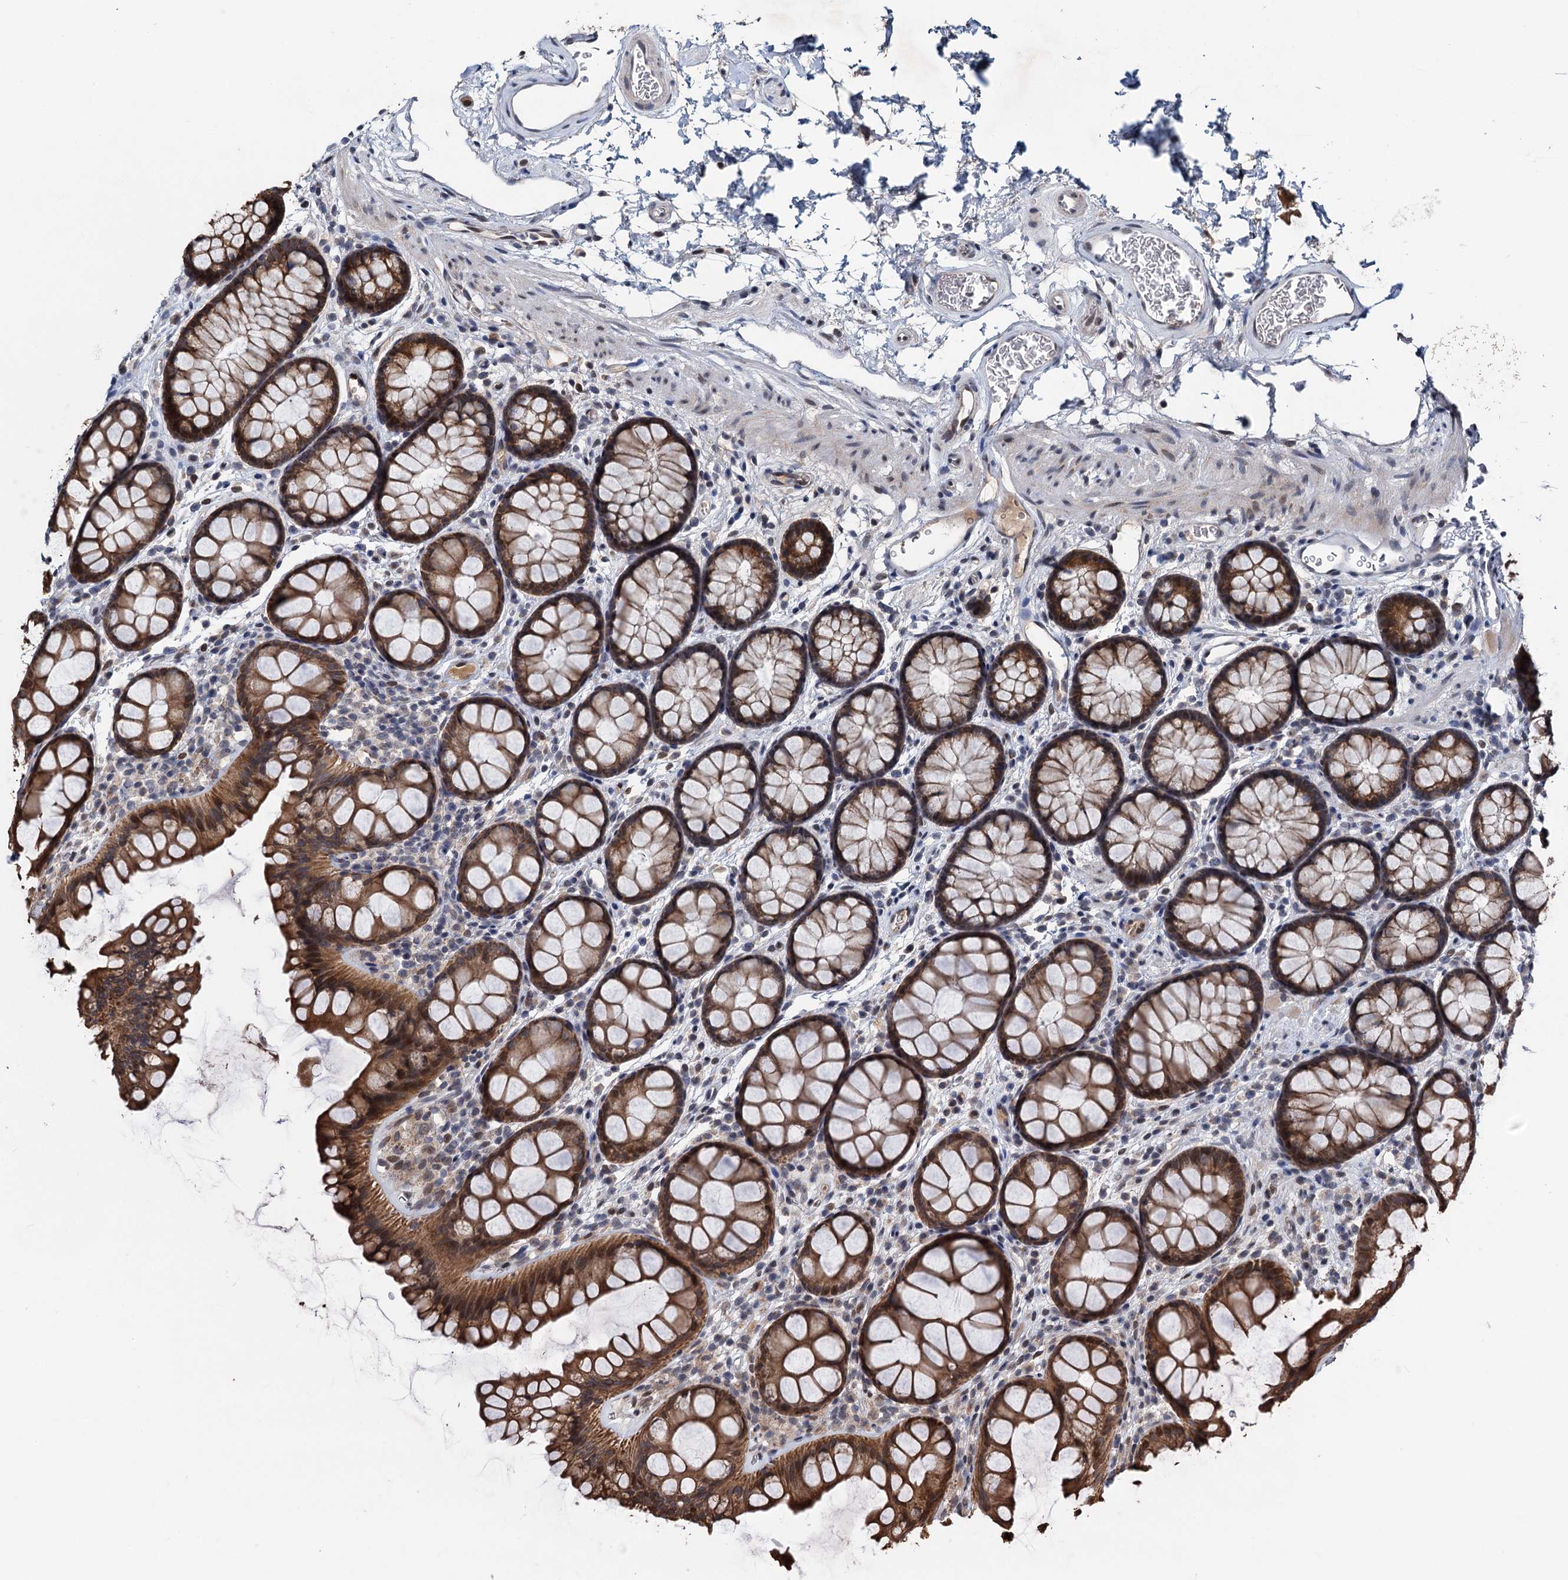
{"staining": {"intensity": "weak", "quantity": "<25%", "location": "cytoplasmic/membranous,nuclear"}, "tissue": "colon", "cell_type": "Endothelial cells", "image_type": "normal", "snomed": [{"axis": "morphology", "description": "Normal tissue, NOS"}, {"axis": "topography", "description": "Colon"}], "caption": "Immunohistochemical staining of unremarkable colon shows no significant positivity in endothelial cells. (DAB (3,3'-diaminobenzidine) immunohistochemistry (IHC) visualized using brightfield microscopy, high magnification).", "gene": "RITA1", "patient": {"sex": "female", "age": 82}}